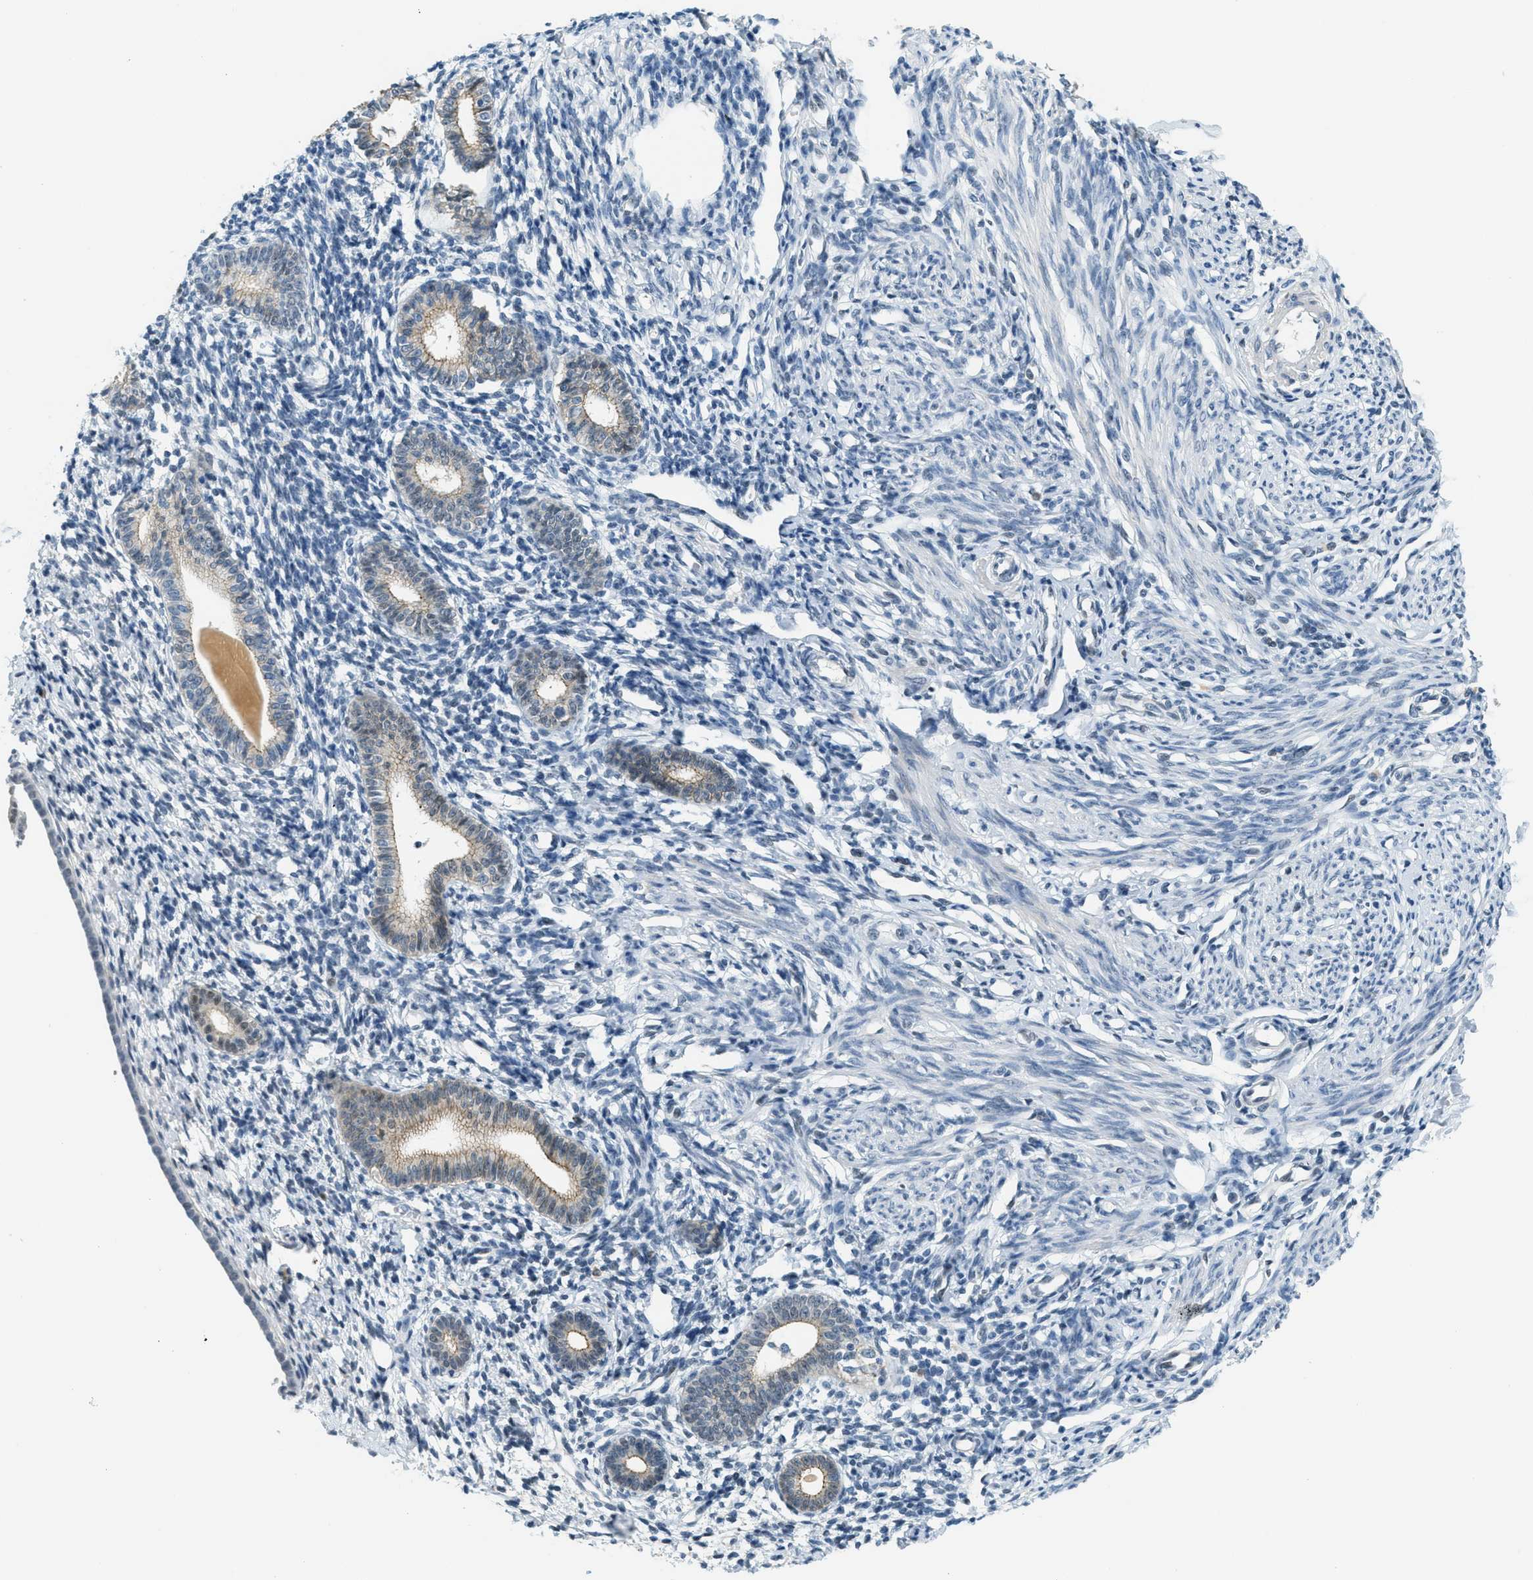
{"staining": {"intensity": "moderate", "quantity": "<25%", "location": "nuclear"}, "tissue": "endometrium", "cell_type": "Cells in endometrial stroma", "image_type": "normal", "snomed": [{"axis": "morphology", "description": "Normal tissue, NOS"}, {"axis": "topography", "description": "Endometrium"}], "caption": "Moderate nuclear expression for a protein is appreciated in about <25% of cells in endometrial stroma of benign endometrium using IHC.", "gene": "TCF3", "patient": {"sex": "female", "age": 71}}